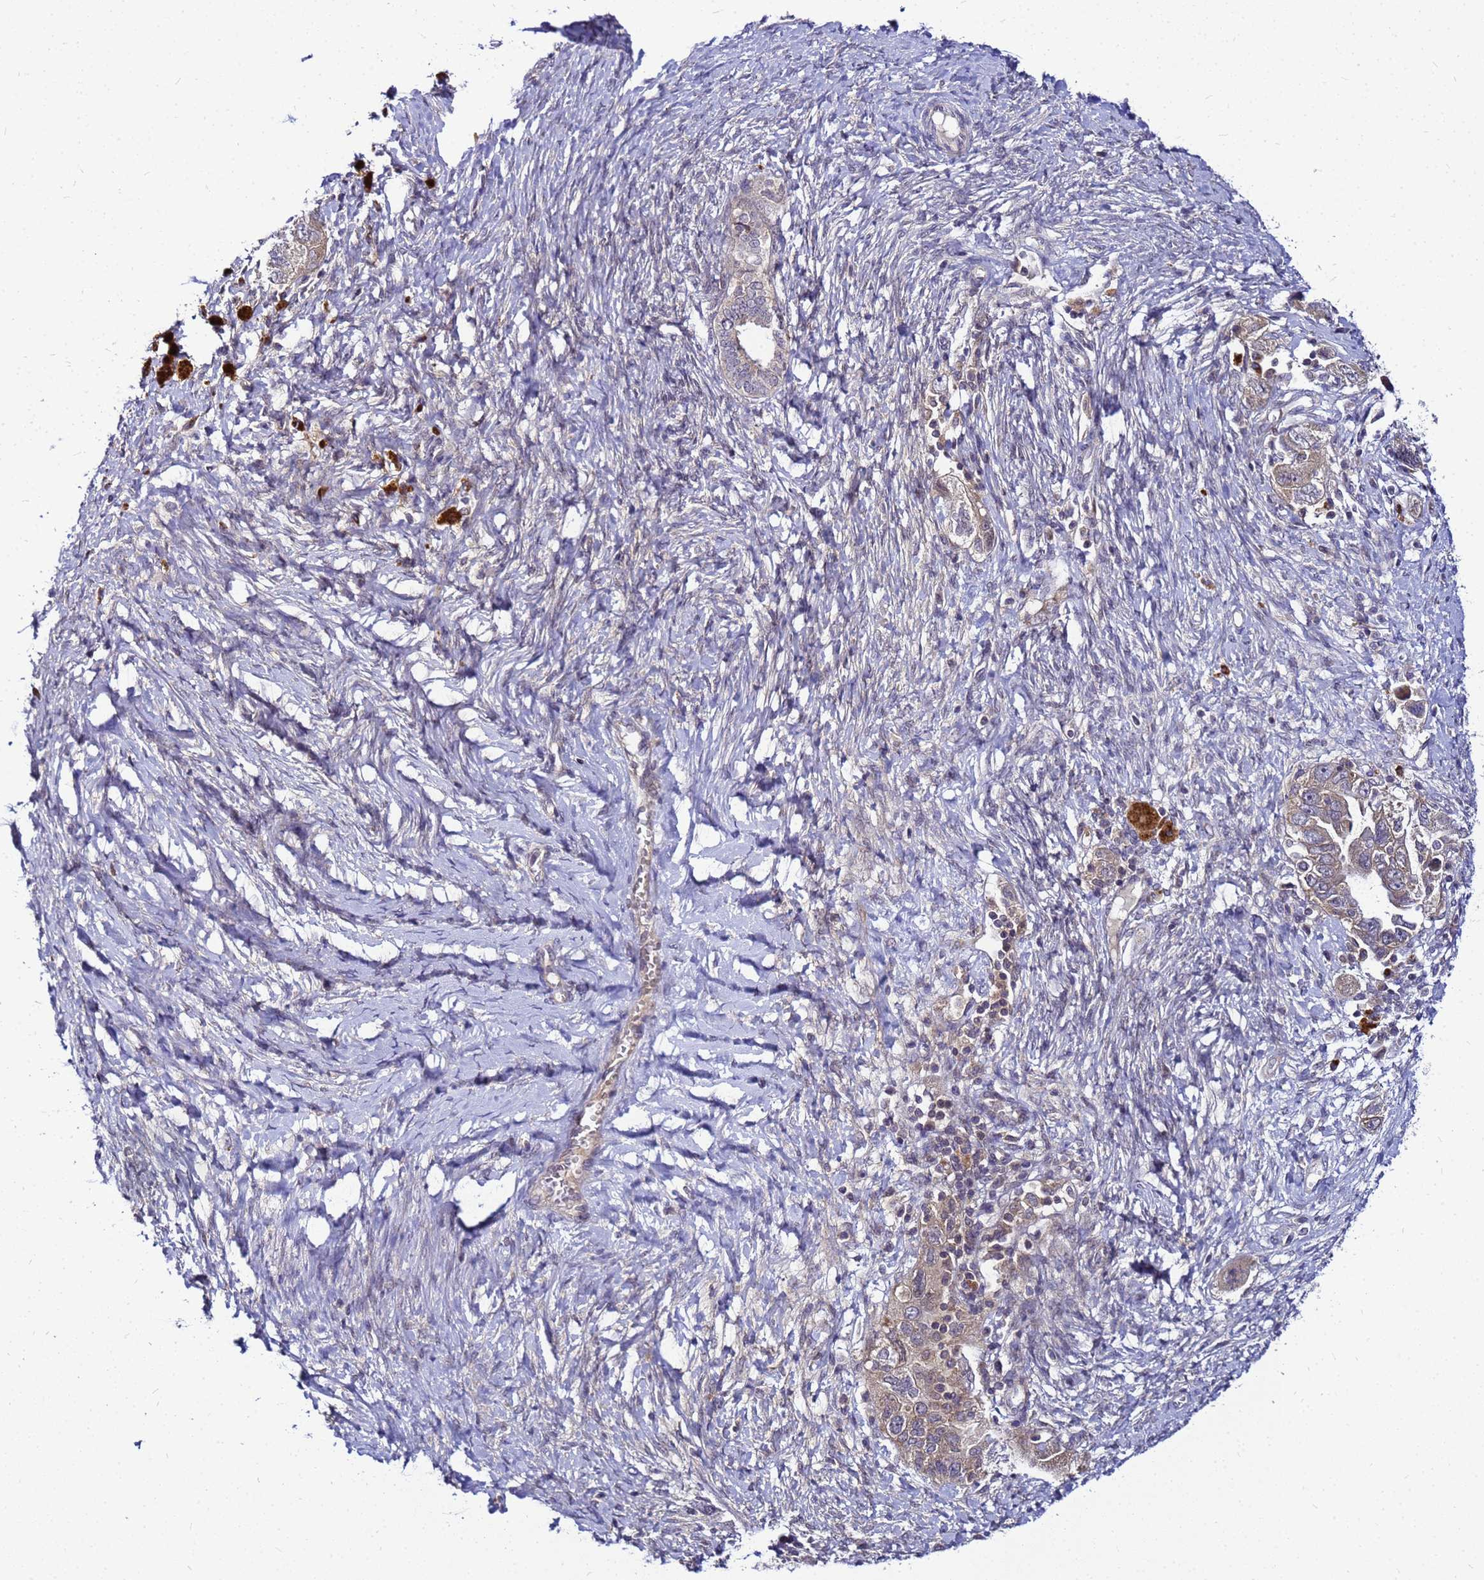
{"staining": {"intensity": "weak", "quantity": "25%-75%", "location": "cytoplasmic/membranous"}, "tissue": "ovarian cancer", "cell_type": "Tumor cells", "image_type": "cancer", "snomed": [{"axis": "morphology", "description": "Carcinoma, NOS"}, {"axis": "morphology", "description": "Cystadenocarcinoma, serous, NOS"}, {"axis": "topography", "description": "Ovary"}], "caption": "Ovarian cancer stained with a brown dye shows weak cytoplasmic/membranous positive positivity in approximately 25%-75% of tumor cells.", "gene": "SAT1", "patient": {"sex": "female", "age": 69}}